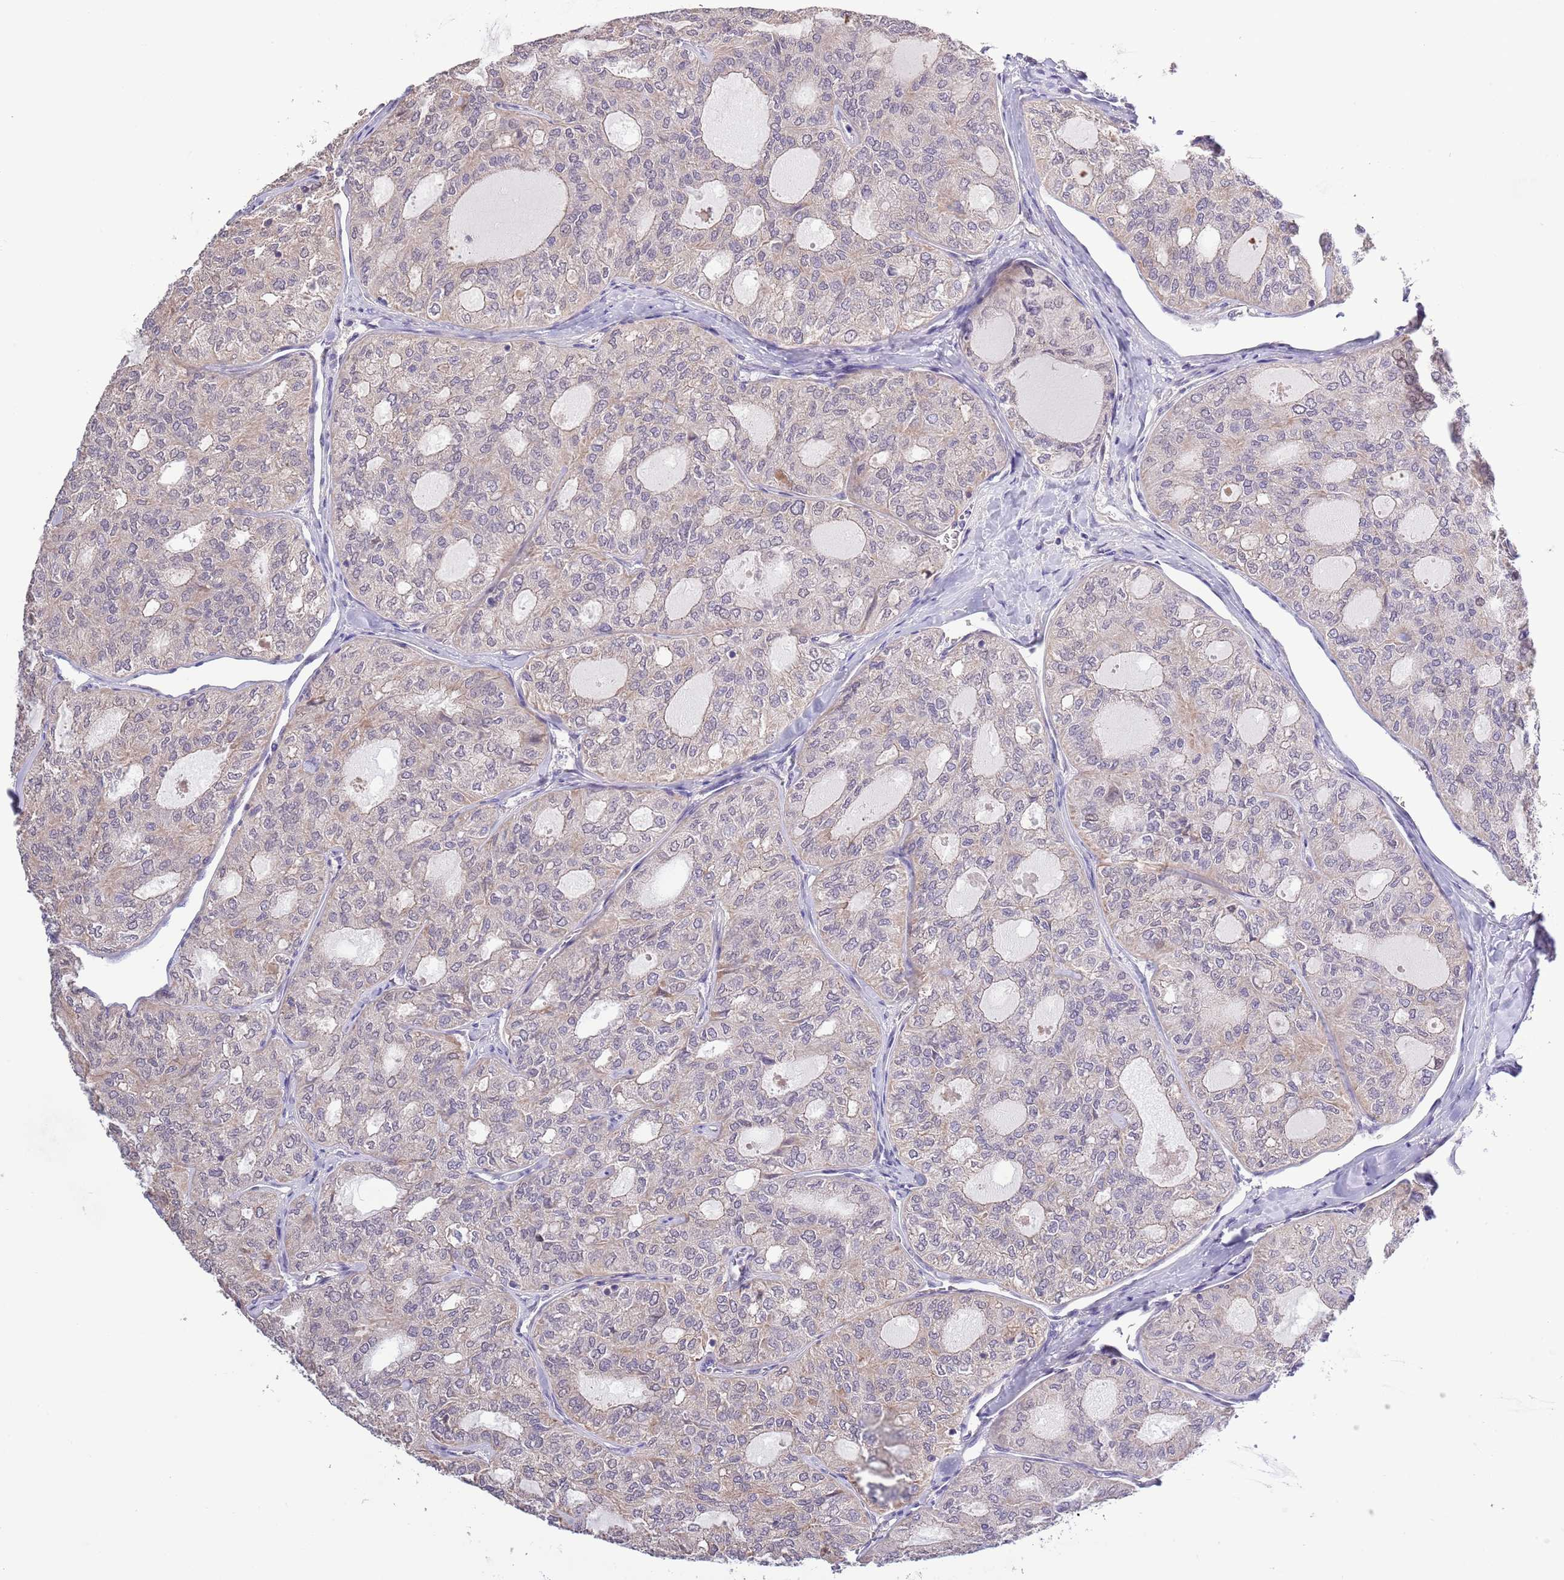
{"staining": {"intensity": "negative", "quantity": "none", "location": "none"}, "tissue": "thyroid cancer", "cell_type": "Tumor cells", "image_type": "cancer", "snomed": [{"axis": "morphology", "description": "Follicular adenoma carcinoma, NOS"}, {"axis": "topography", "description": "Thyroid gland"}], "caption": "Tumor cells are negative for protein expression in human follicular adenoma carcinoma (thyroid).", "gene": "LIPJ", "patient": {"sex": "male", "age": 75}}